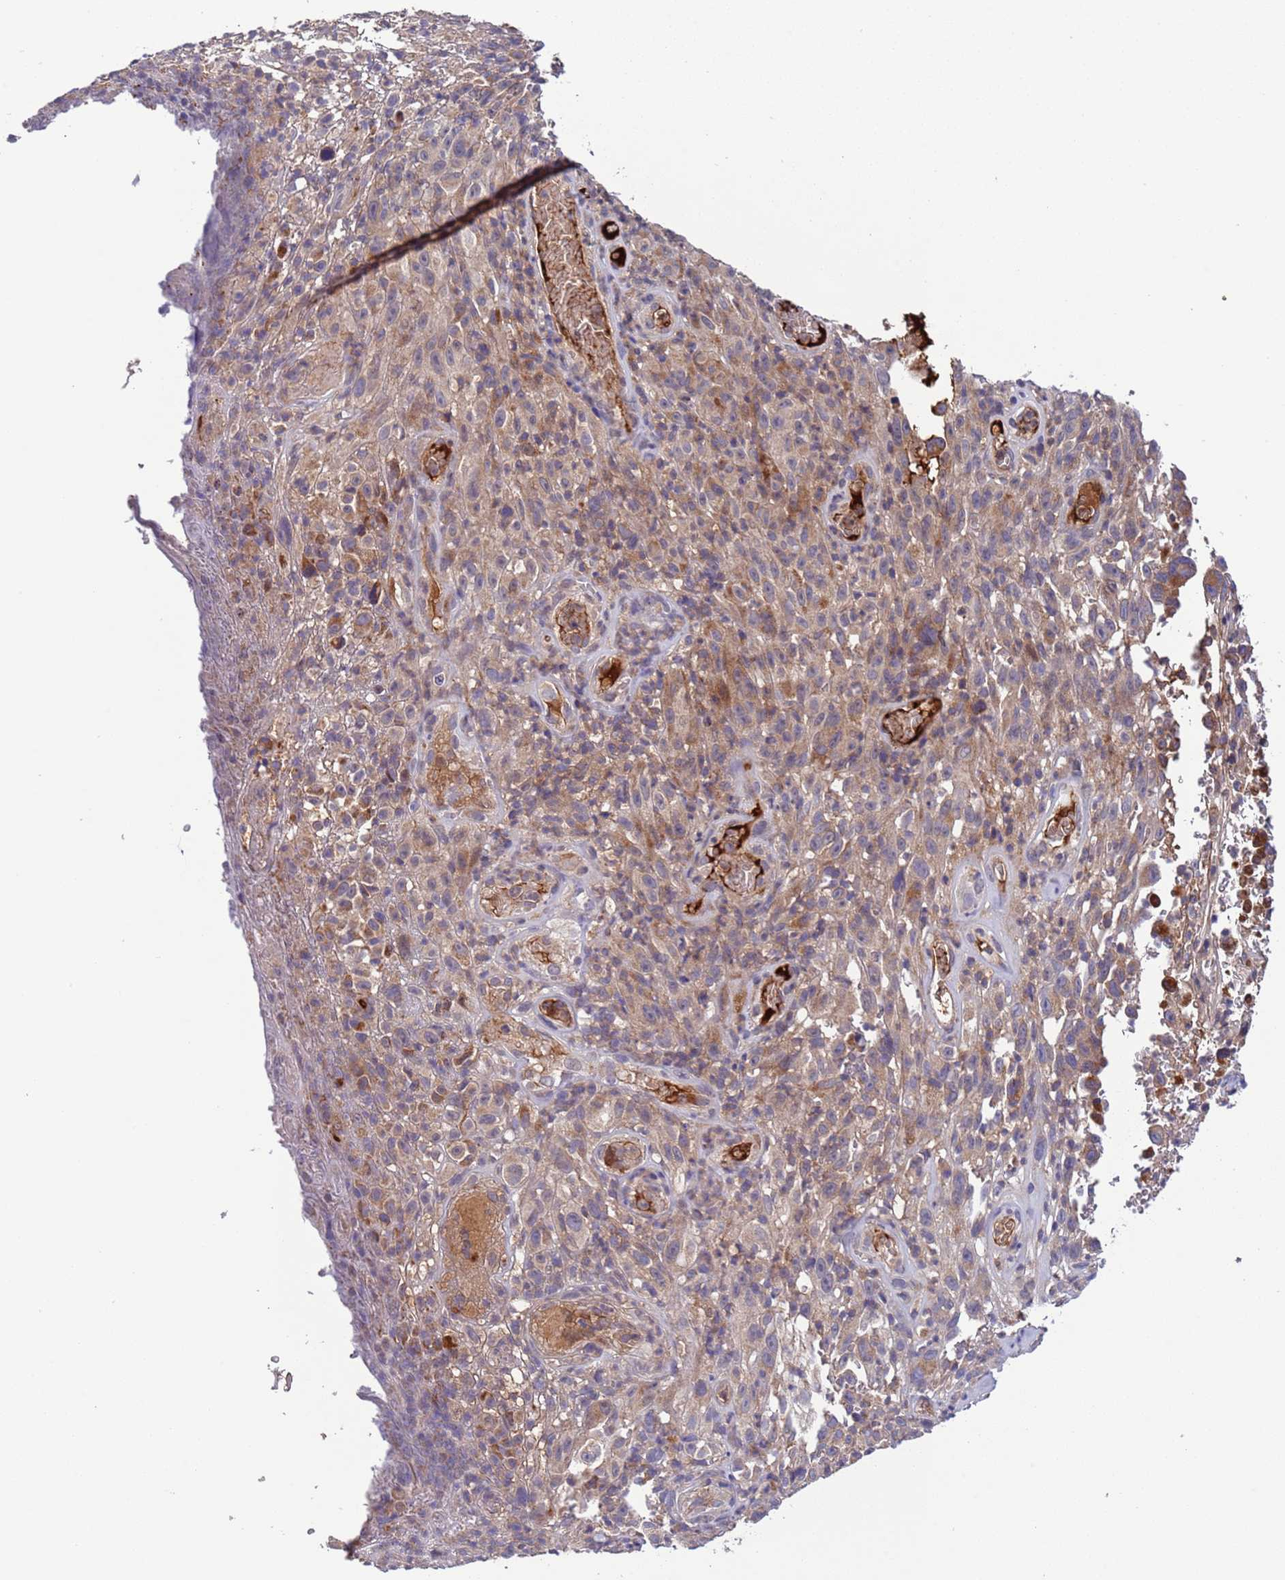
{"staining": {"intensity": "weak", "quantity": "25%-75%", "location": "cytoplasmic/membranous"}, "tissue": "melanoma", "cell_type": "Tumor cells", "image_type": "cancer", "snomed": [{"axis": "morphology", "description": "Malignant melanoma, NOS"}, {"axis": "topography", "description": "Skin"}], "caption": "Immunohistochemistry (IHC) image of malignant melanoma stained for a protein (brown), which shows low levels of weak cytoplasmic/membranous positivity in about 25%-75% of tumor cells.", "gene": "PARP16", "patient": {"sex": "female", "age": 82}}